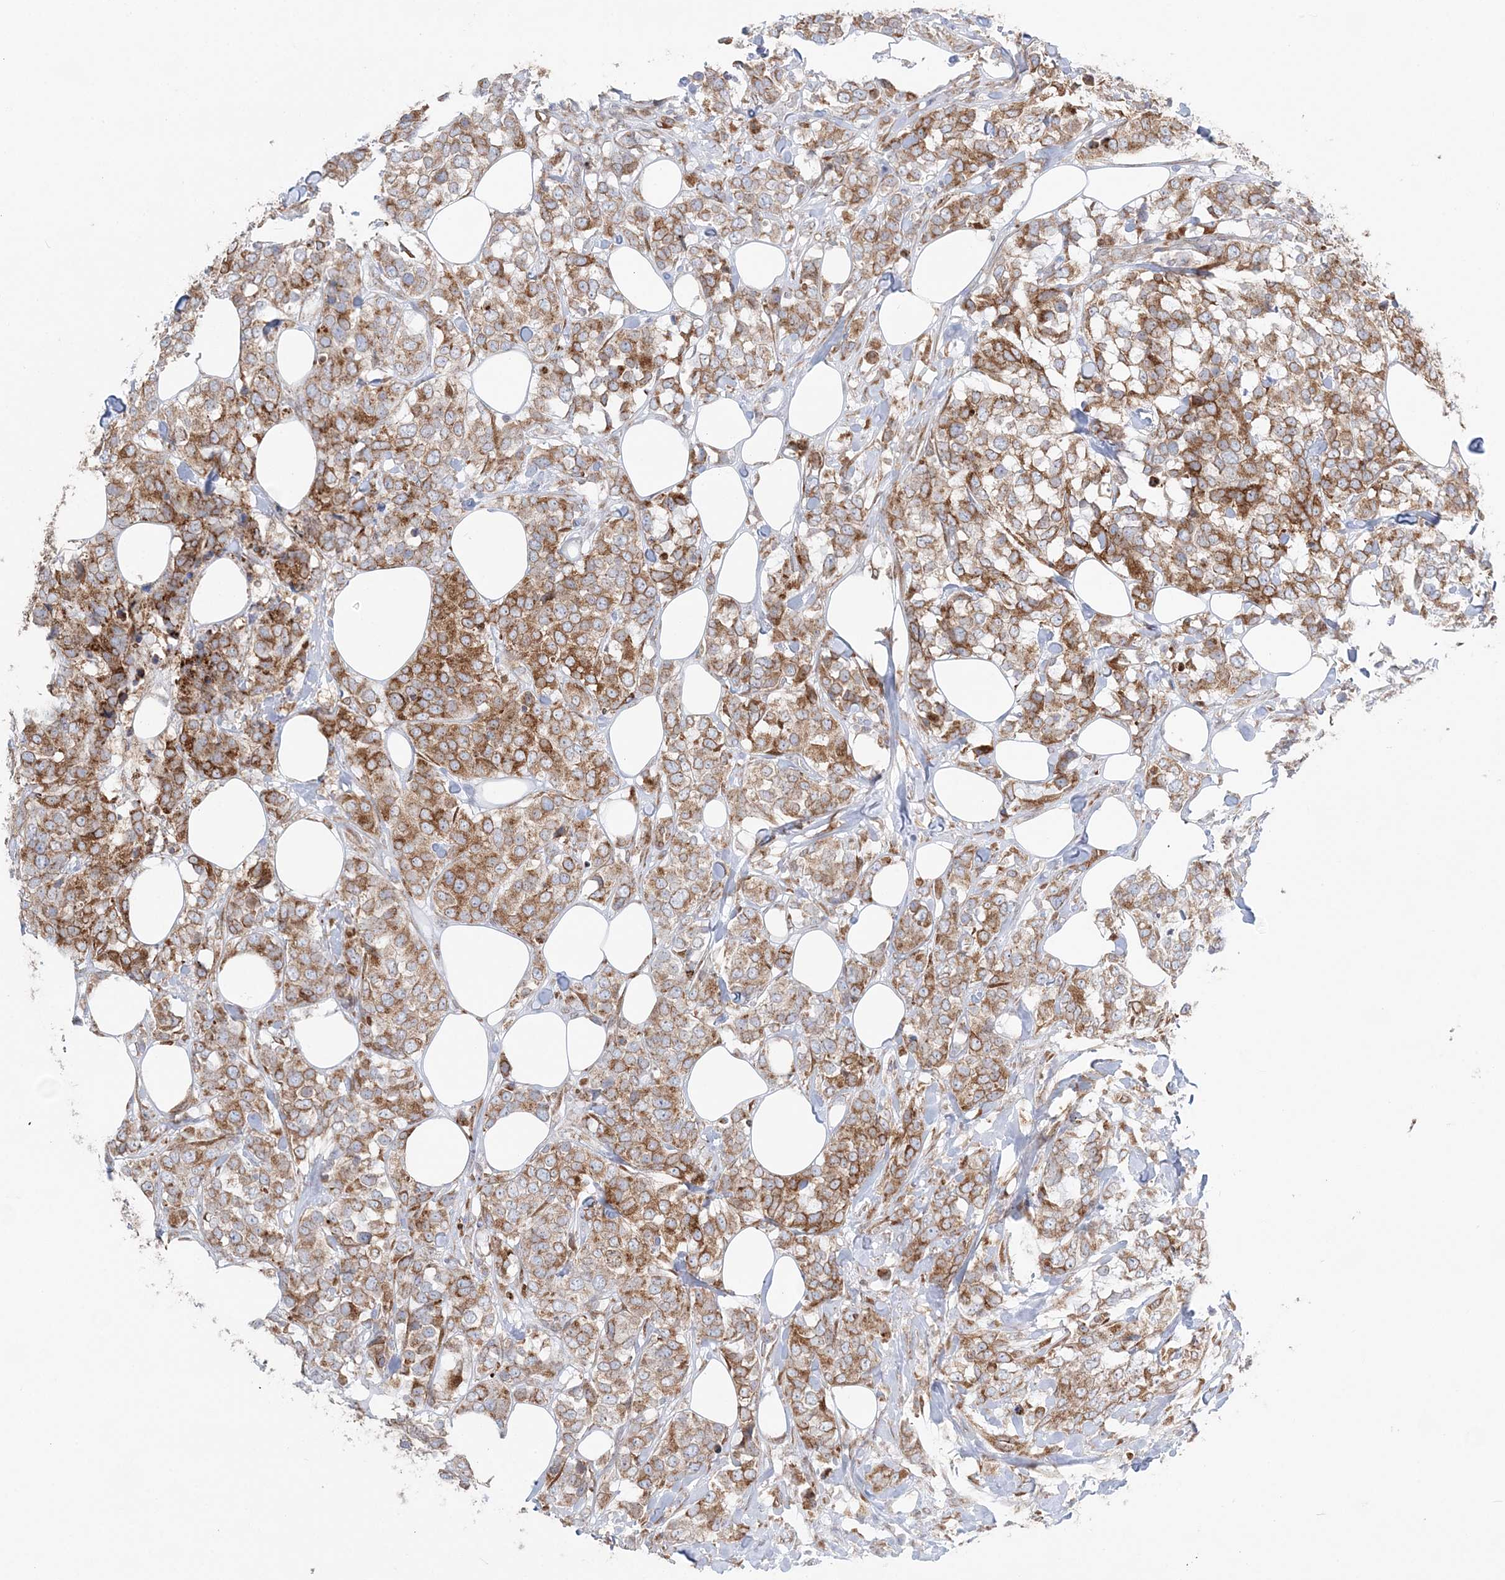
{"staining": {"intensity": "moderate", "quantity": ">75%", "location": "cytoplasmic/membranous"}, "tissue": "breast cancer", "cell_type": "Tumor cells", "image_type": "cancer", "snomed": [{"axis": "morphology", "description": "Lobular carcinoma"}, {"axis": "topography", "description": "Breast"}], "caption": "Approximately >75% of tumor cells in human breast lobular carcinoma show moderate cytoplasmic/membranous protein positivity as visualized by brown immunohistochemical staining.", "gene": "TMED10", "patient": {"sex": "female", "age": 59}}